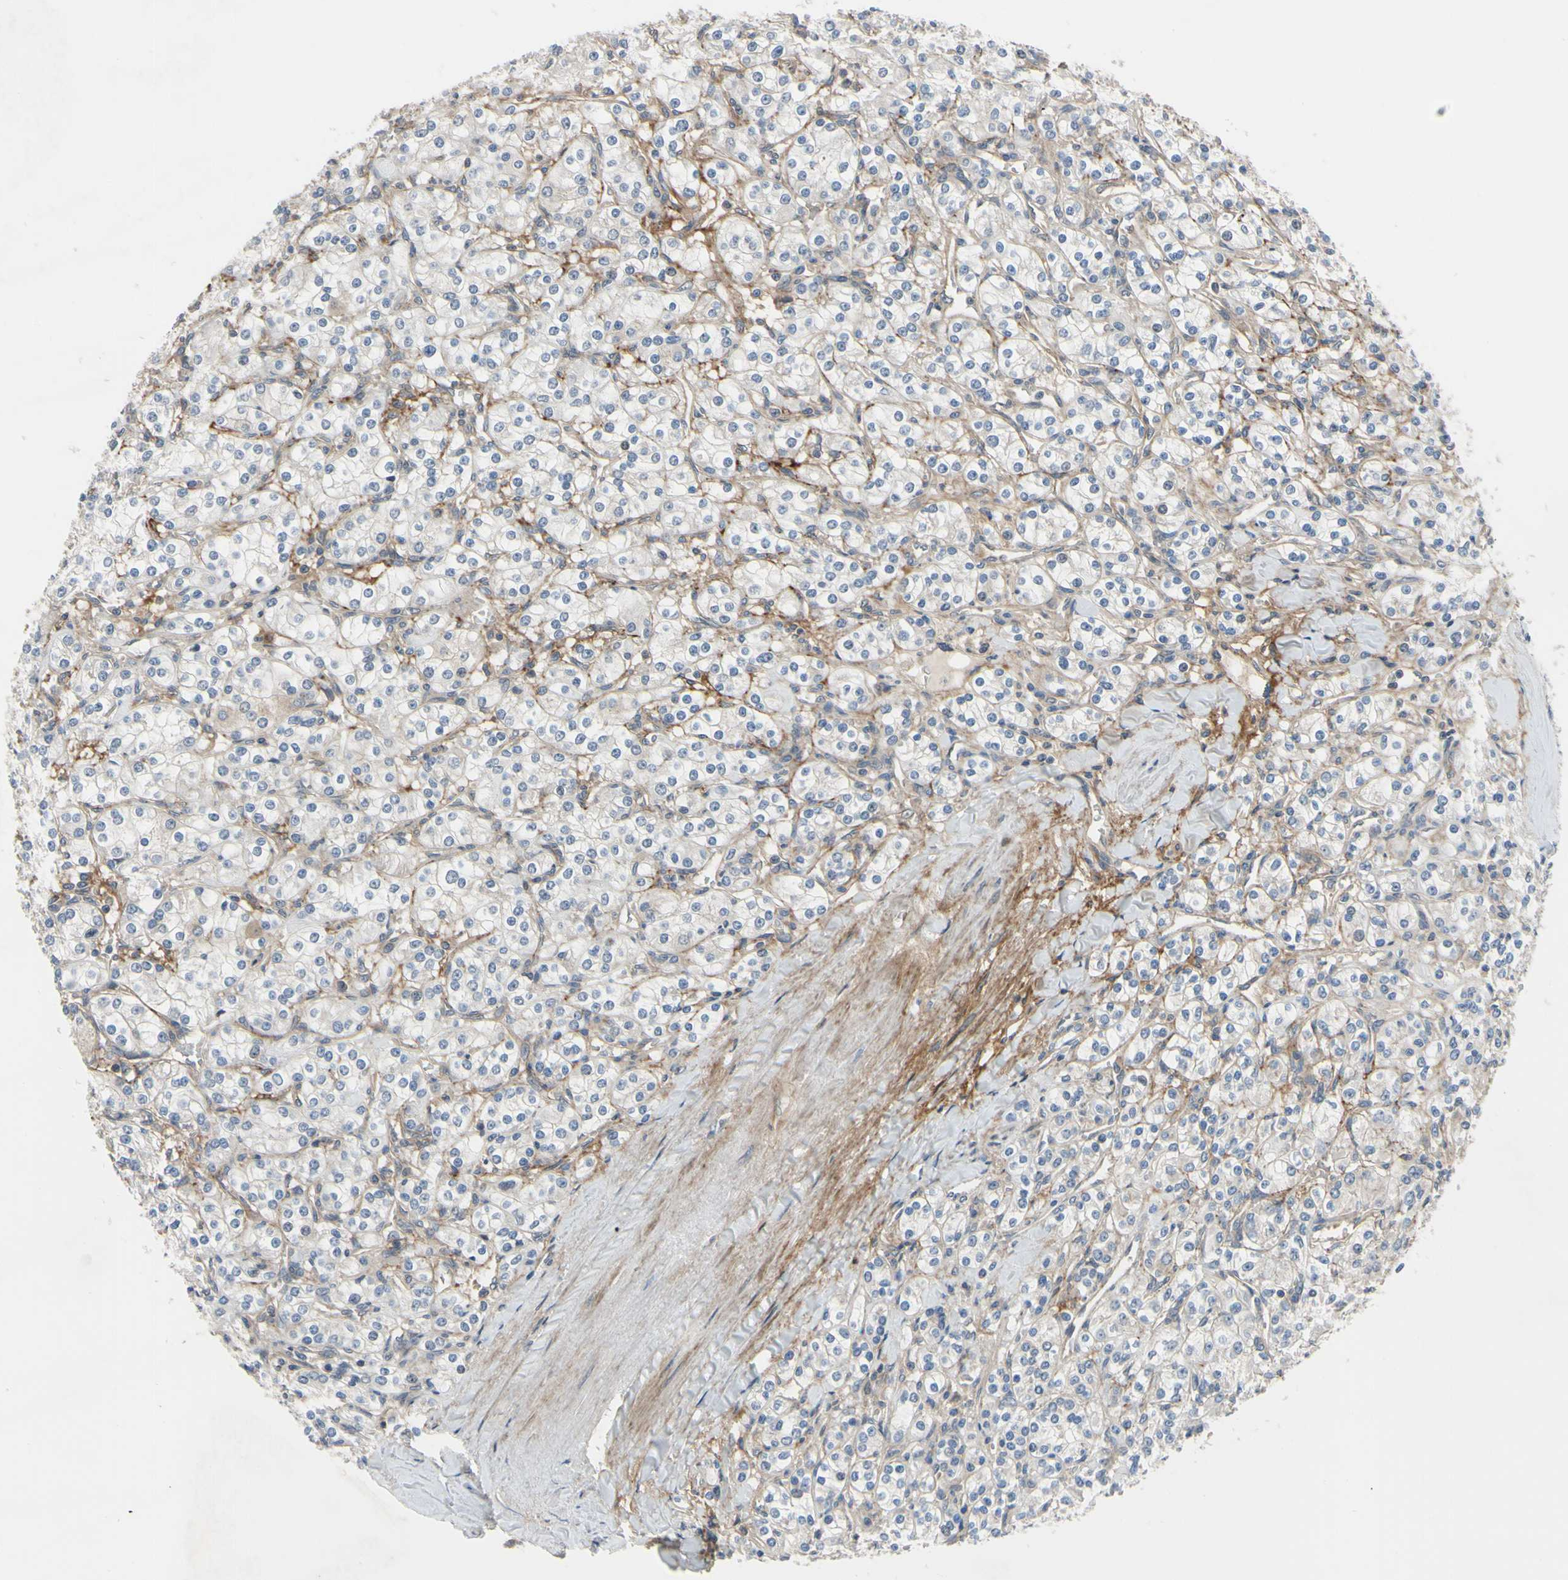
{"staining": {"intensity": "weak", "quantity": "25%-75%", "location": "cytoplasmic/membranous"}, "tissue": "renal cancer", "cell_type": "Tumor cells", "image_type": "cancer", "snomed": [{"axis": "morphology", "description": "Adenocarcinoma, NOS"}, {"axis": "topography", "description": "Kidney"}], "caption": "The histopathology image exhibits immunohistochemical staining of renal cancer. There is weak cytoplasmic/membranous staining is appreciated in about 25%-75% of tumor cells. (DAB (3,3'-diaminobenzidine) IHC with brightfield microscopy, high magnification).", "gene": "COMMD9", "patient": {"sex": "male", "age": 77}}